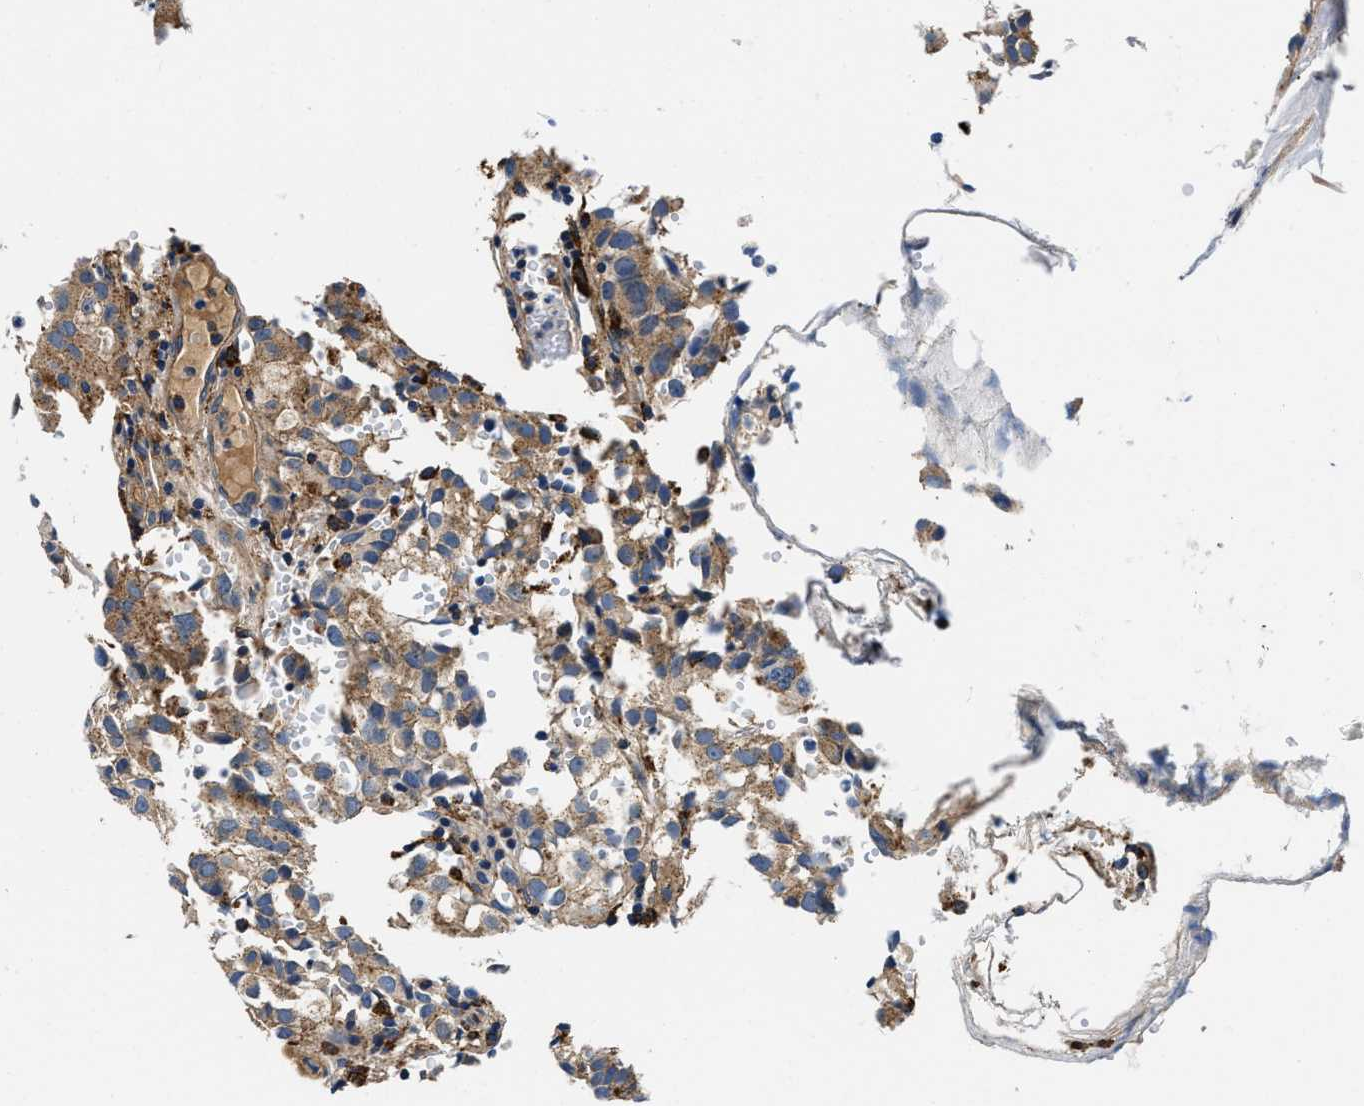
{"staining": {"intensity": "moderate", "quantity": "<25%", "location": "cytoplasmic/membranous"}, "tissue": "glioma", "cell_type": "Tumor cells", "image_type": "cancer", "snomed": [{"axis": "morphology", "description": "Glioma, malignant, High grade"}, {"axis": "topography", "description": "Brain"}], "caption": "The immunohistochemical stain highlights moderate cytoplasmic/membranous staining in tumor cells of glioma tissue.", "gene": "ZFAND3", "patient": {"sex": "male", "age": 32}}